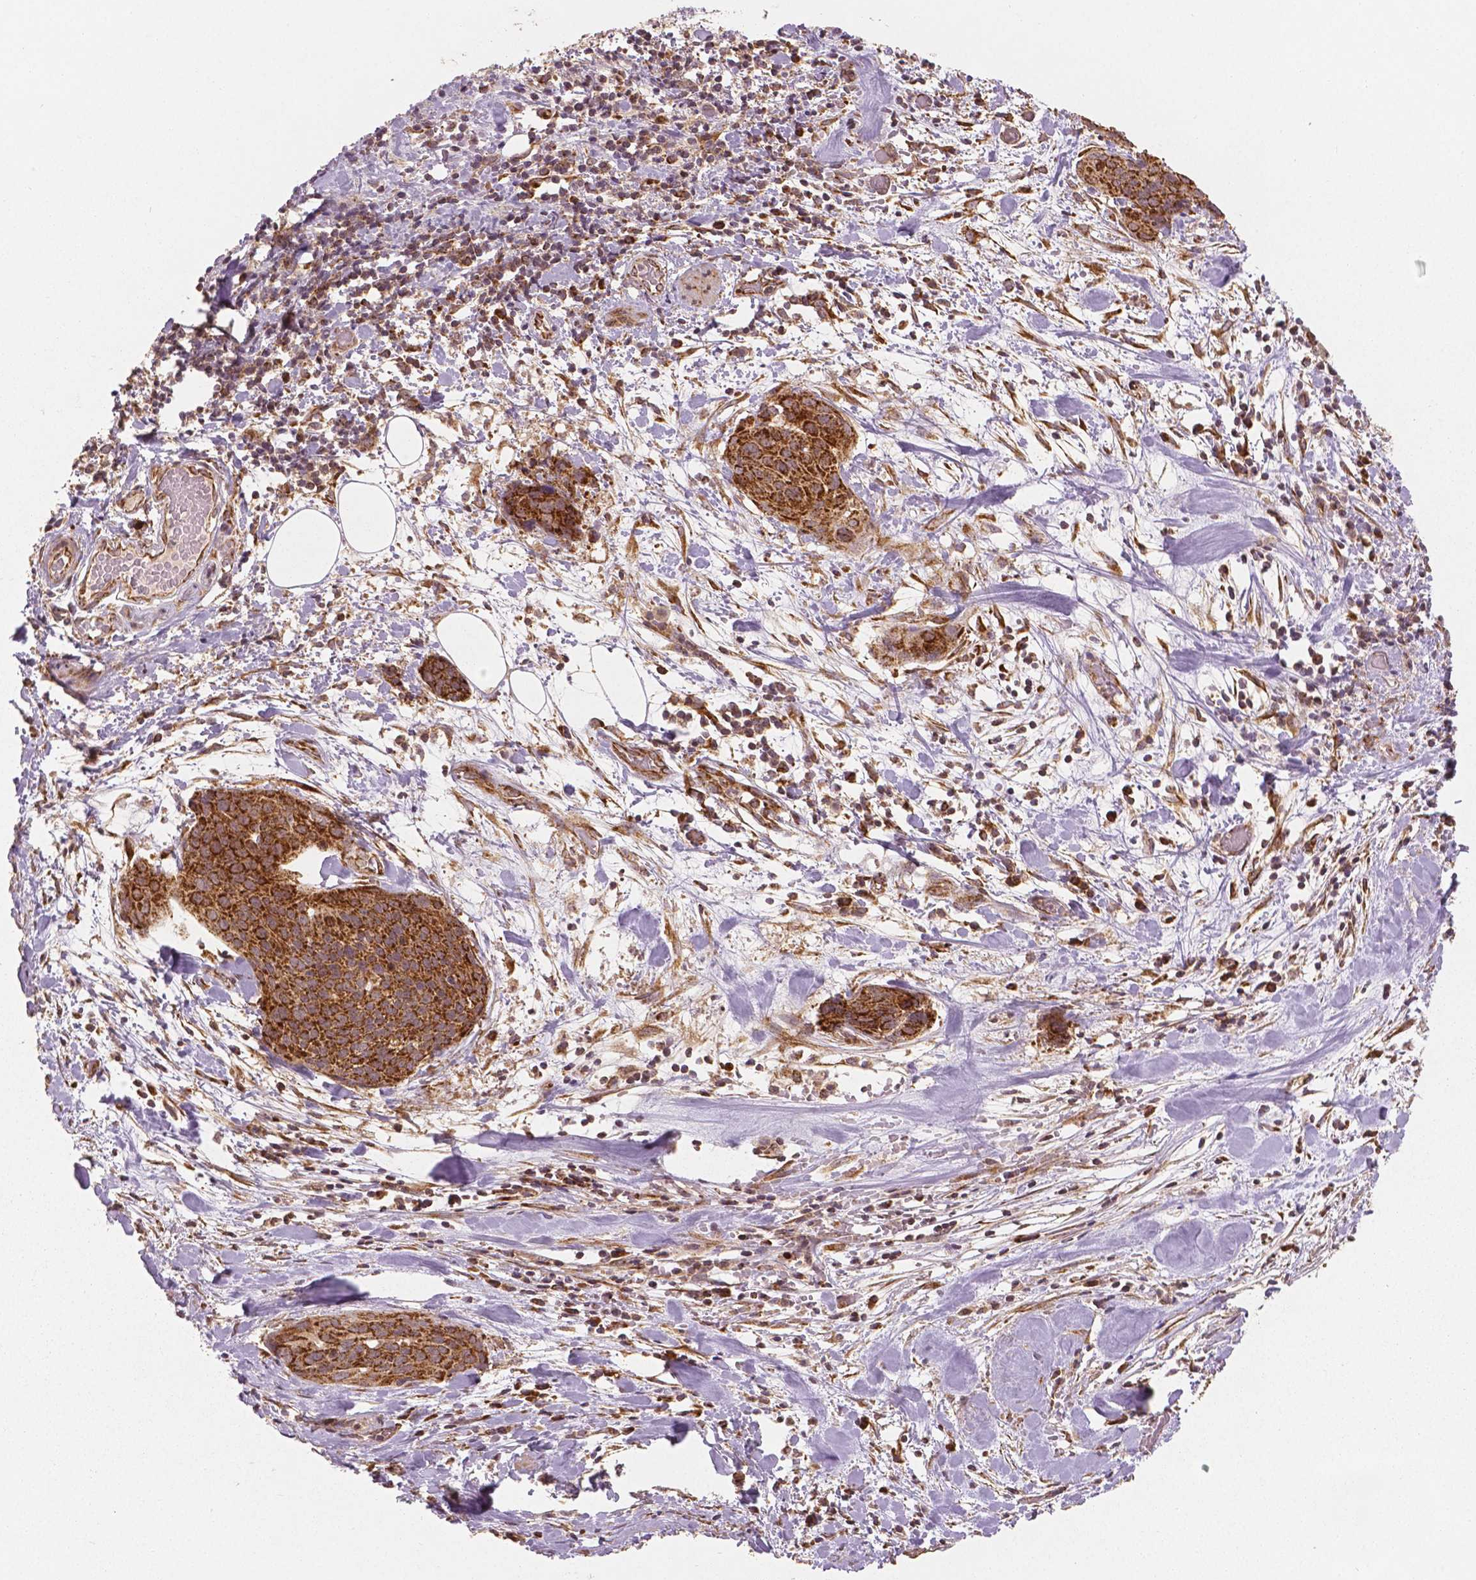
{"staining": {"intensity": "strong", "quantity": ">75%", "location": "cytoplasmic/membranous"}, "tissue": "cervical cancer", "cell_type": "Tumor cells", "image_type": "cancer", "snomed": [{"axis": "morphology", "description": "Squamous cell carcinoma, NOS"}, {"axis": "topography", "description": "Cervix"}], "caption": "A high amount of strong cytoplasmic/membranous staining is present in approximately >75% of tumor cells in cervical cancer (squamous cell carcinoma) tissue.", "gene": "PGAM5", "patient": {"sex": "female", "age": 39}}